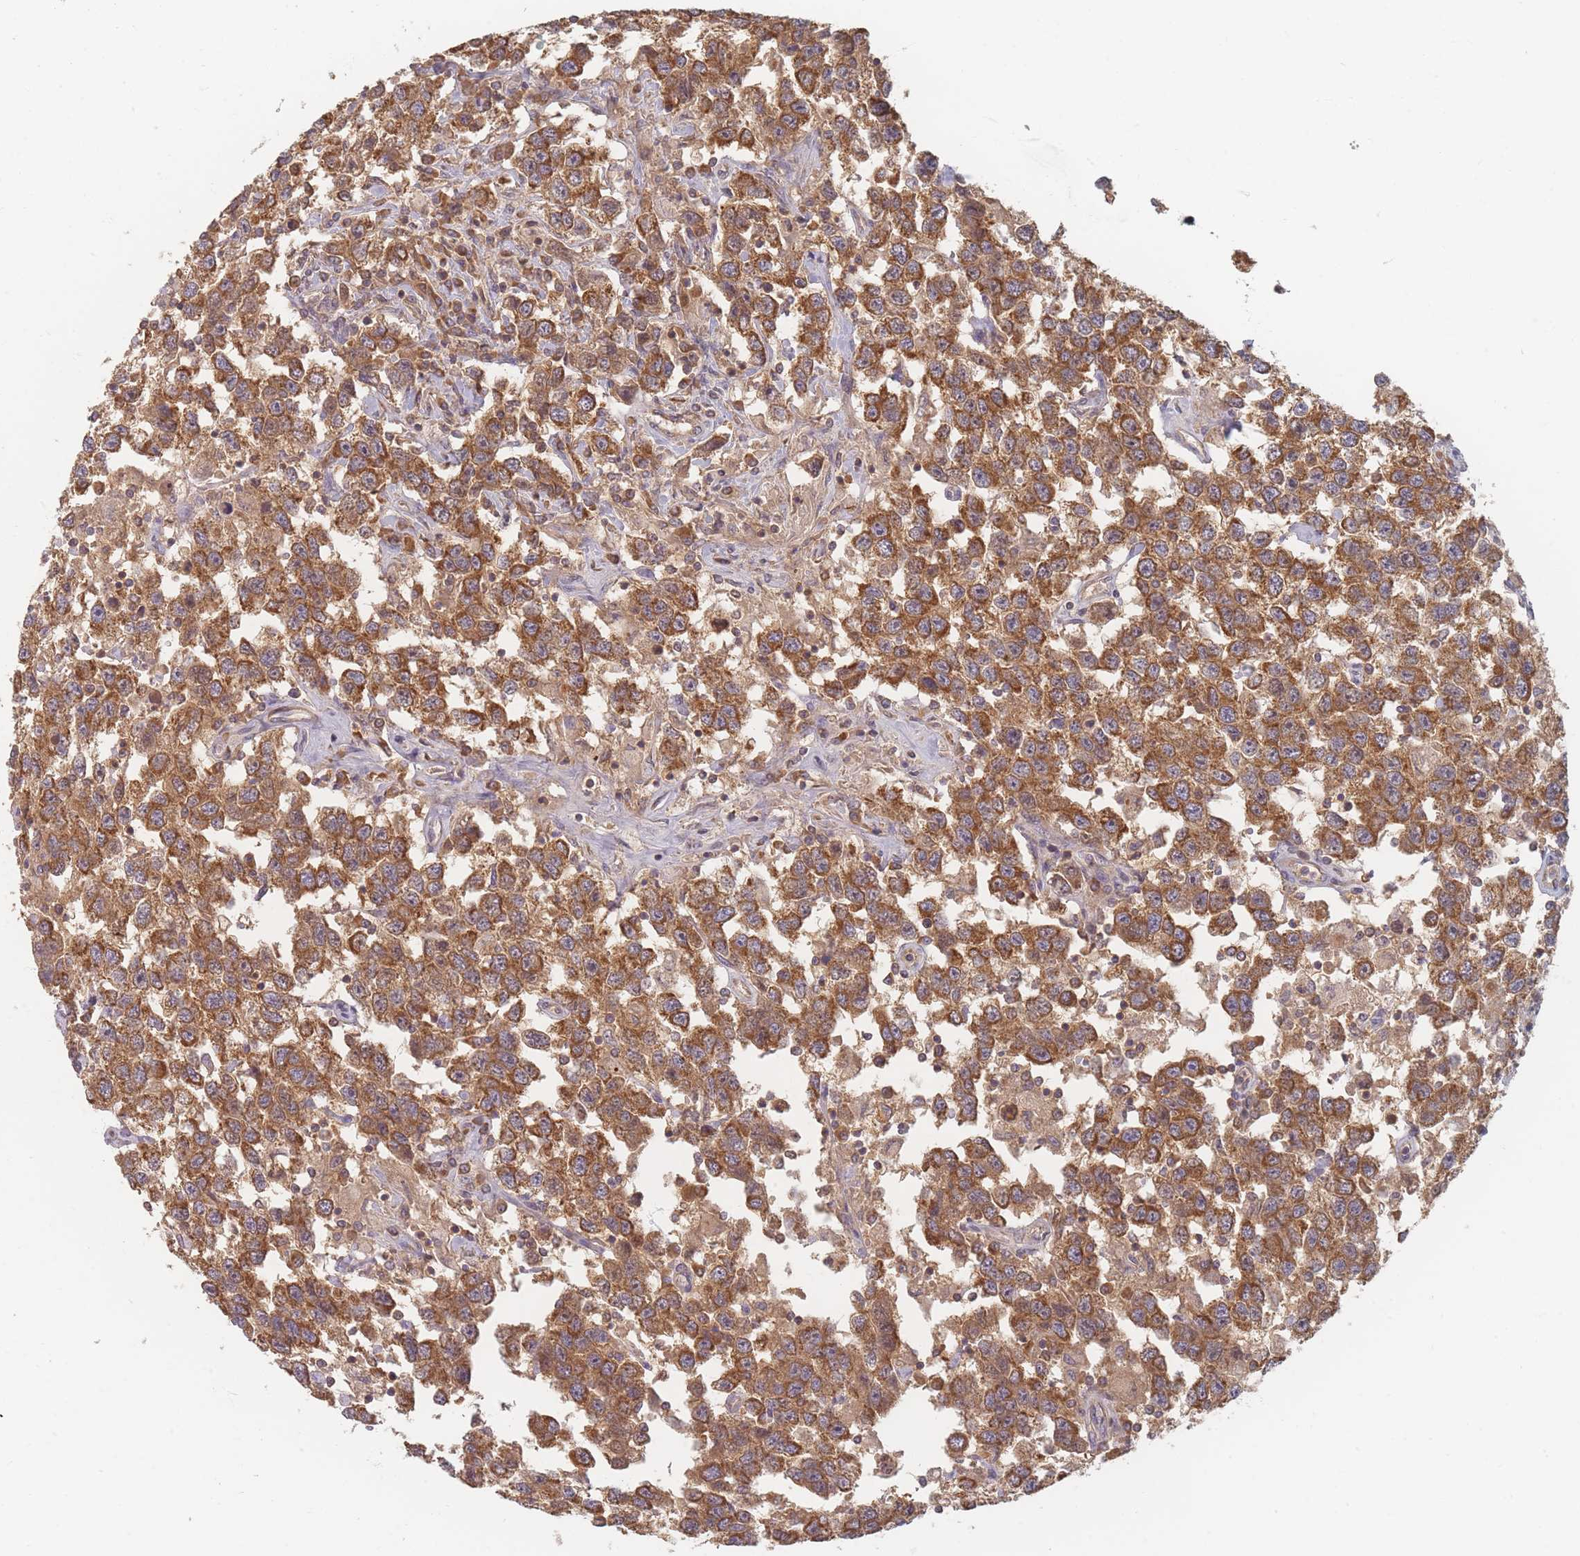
{"staining": {"intensity": "strong", "quantity": ">75%", "location": "cytoplasmic/membranous"}, "tissue": "testis cancer", "cell_type": "Tumor cells", "image_type": "cancer", "snomed": [{"axis": "morphology", "description": "Seminoma, NOS"}, {"axis": "topography", "description": "Testis"}], "caption": "DAB immunohistochemical staining of seminoma (testis) reveals strong cytoplasmic/membranous protein expression in approximately >75% of tumor cells.", "gene": "SLC35F3", "patient": {"sex": "male", "age": 41}}